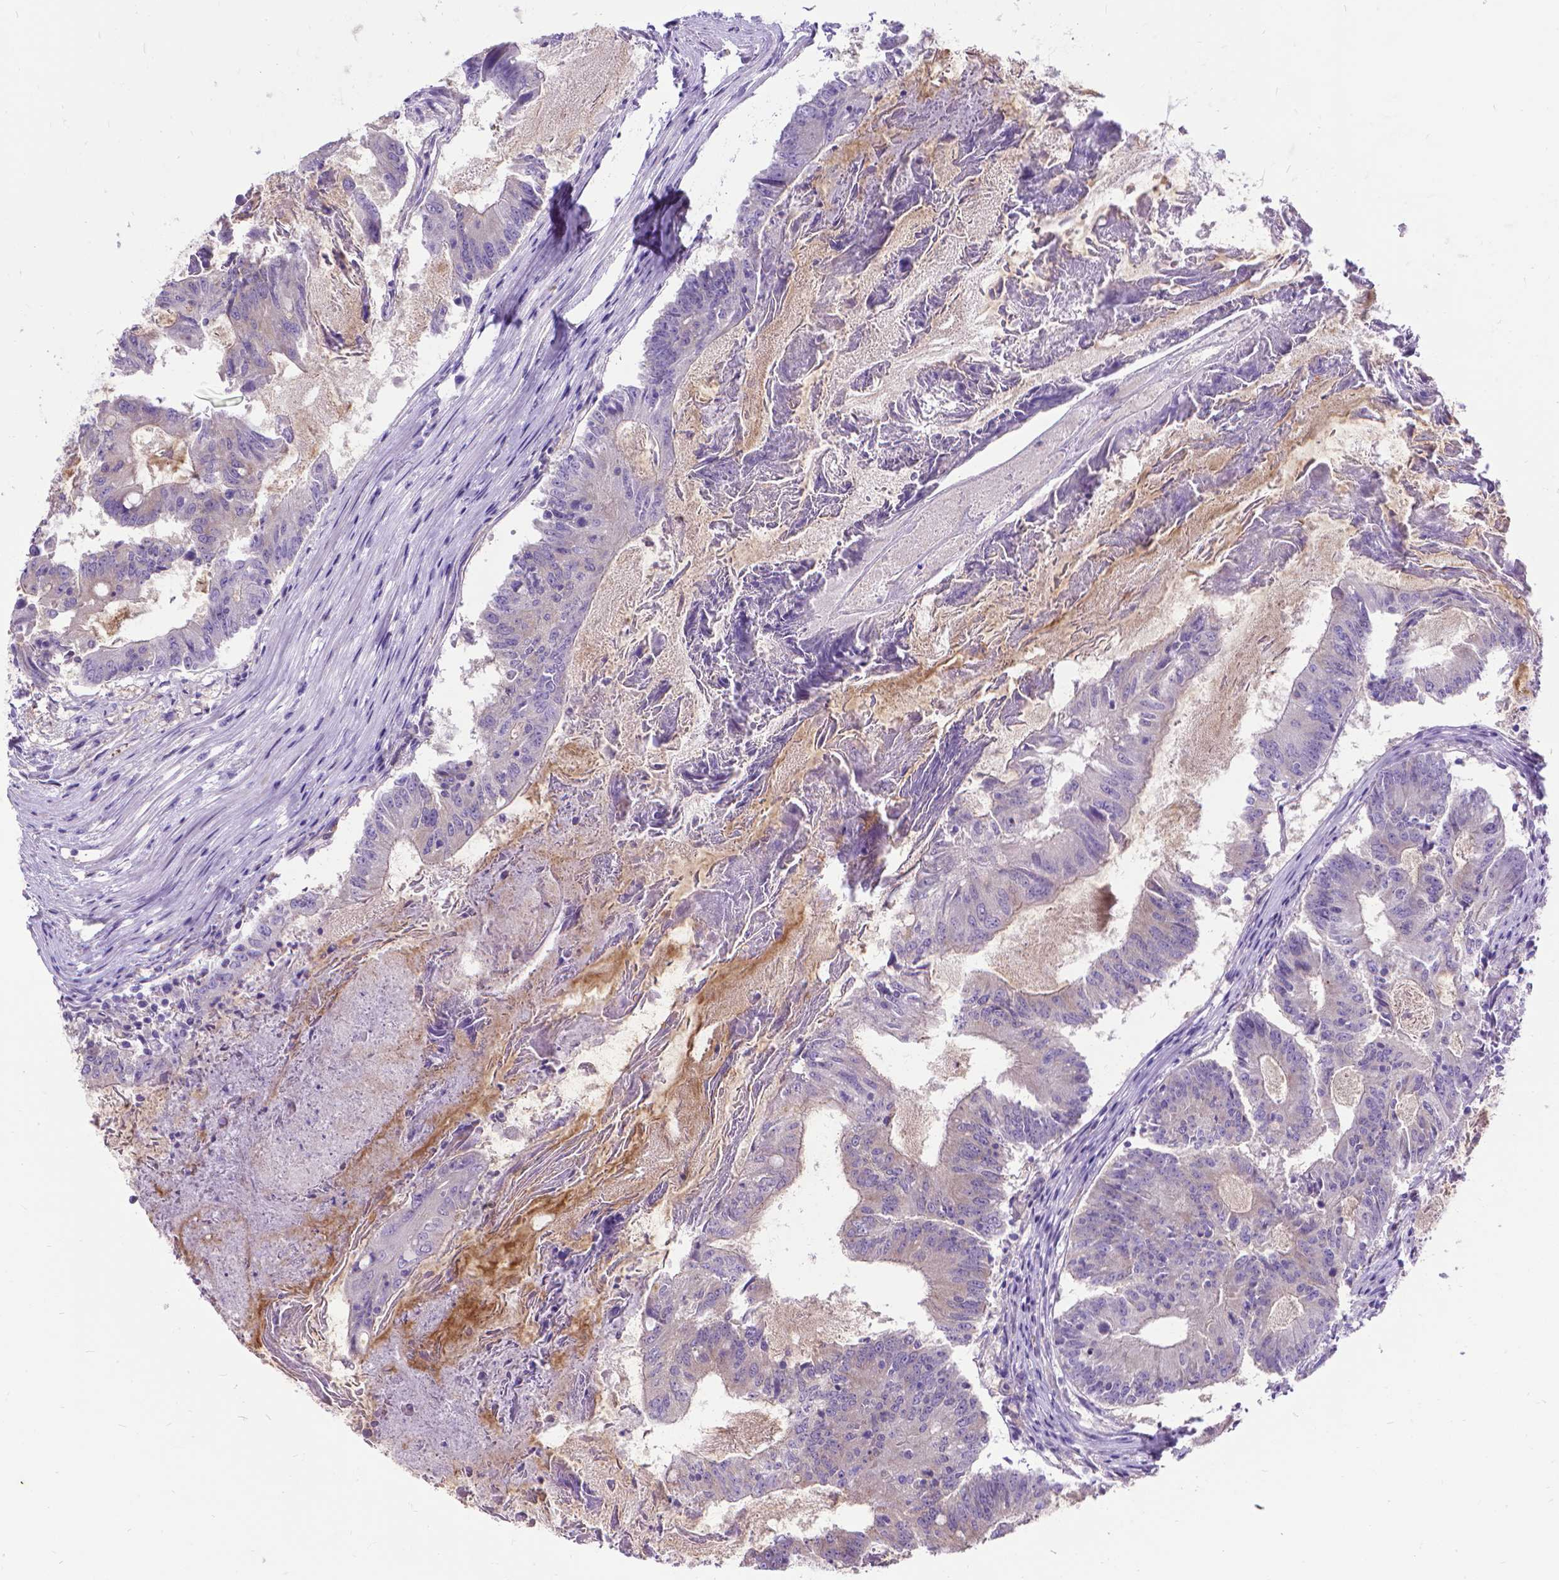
{"staining": {"intensity": "weak", "quantity": "<25%", "location": "cytoplasmic/membranous"}, "tissue": "colorectal cancer", "cell_type": "Tumor cells", "image_type": "cancer", "snomed": [{"axis": "morphology", "description": "Adenocarcinoma, NOS"}, {"axis": "topography", "description": "Colon"}], "caption": "Human adenocarcinoma (colorectal) stained for a protein using immunohistochemistry (IHC) shows no staining in tumor cells.", "gene": "CFAP299", "patient": {"sex": "female", "age": 70}}